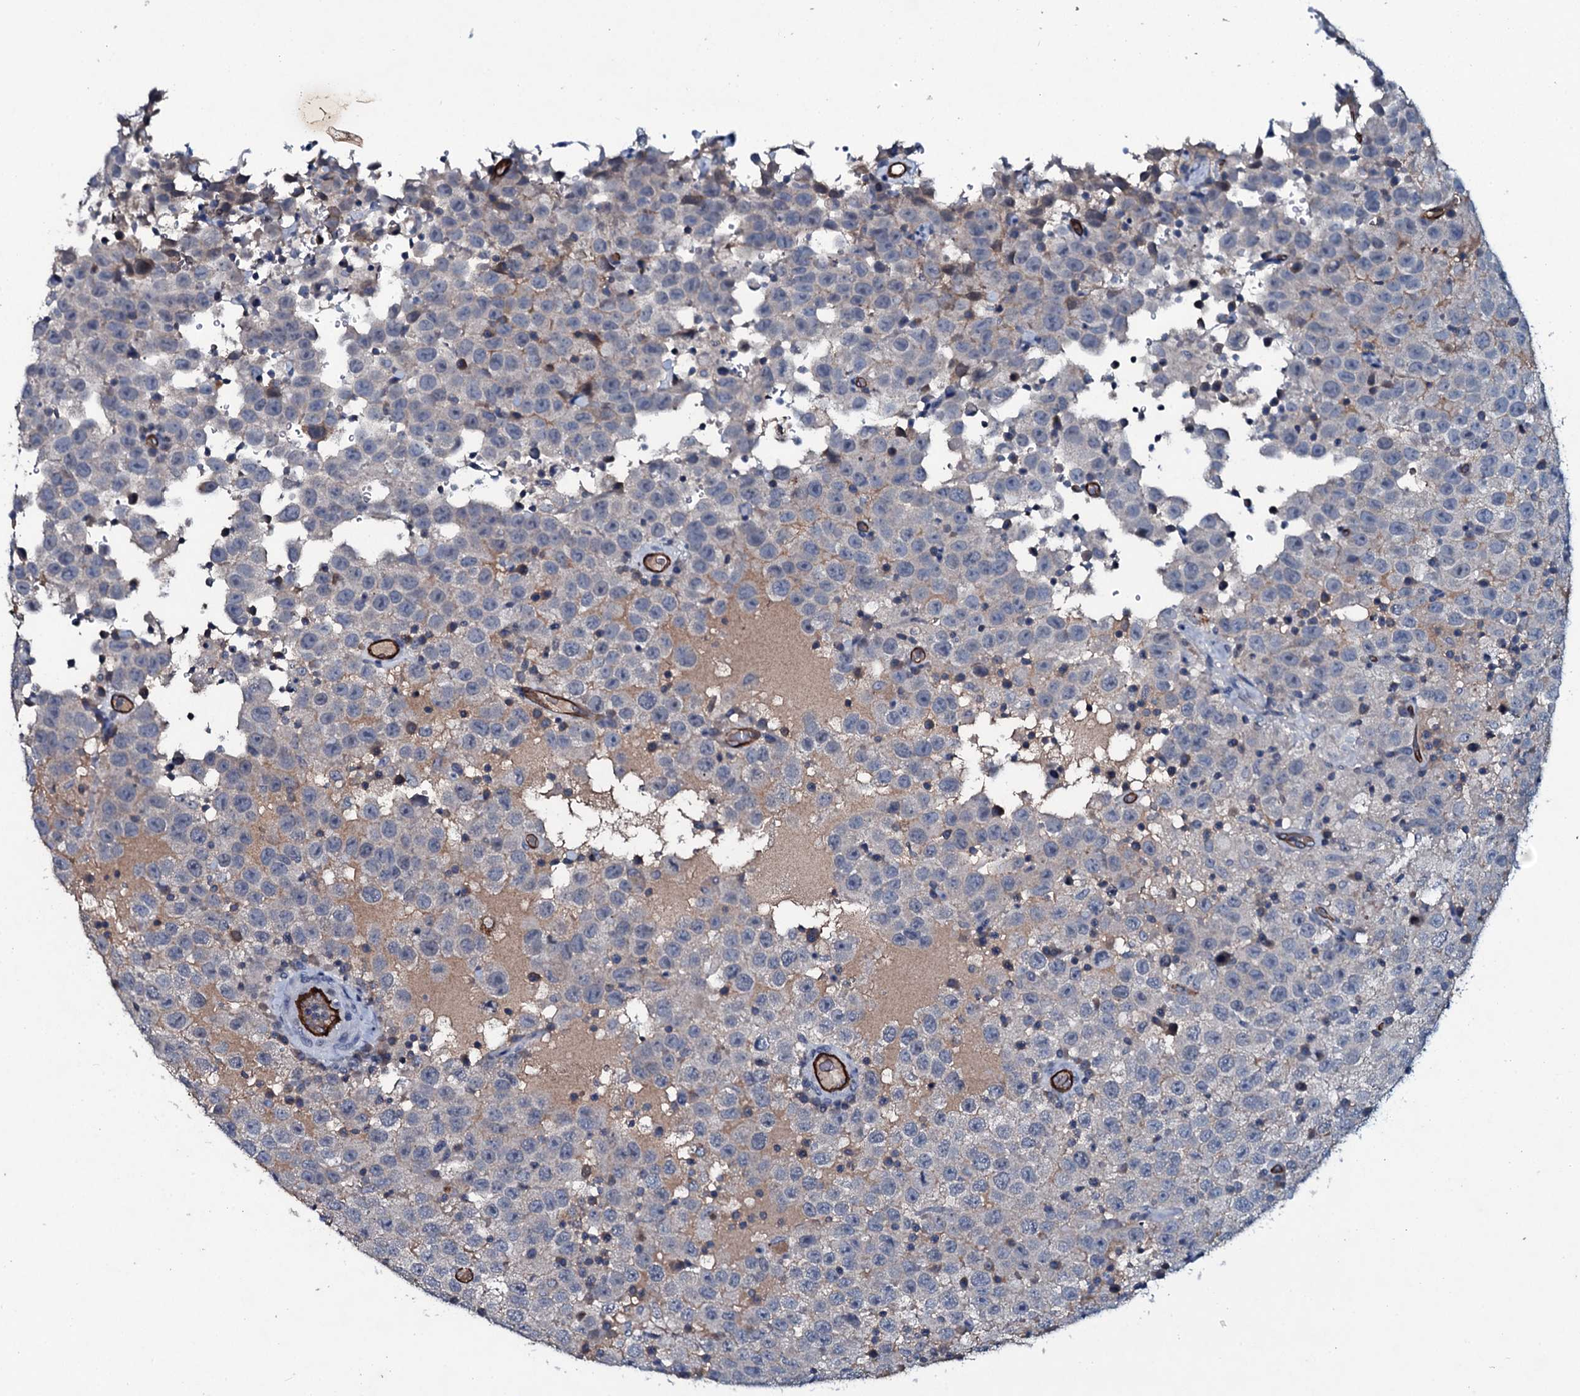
{"staining": {"intensity": "negative", "quantity": "none", "location": "none"}, "tissue": "testis cancer", "cell_type": "Tumor cells", "image_type": "cancer", "snomed": [{"axis": "morphology", "description": "Seminoma, NOS"}, {"axis": "topography", "description": "Testis"}], "caption": "High power microscopy photomicrograph of an IHC photomicrograph of seminoma (testis), revealing no significant staining in tumor cells. (Stains: DAB (3,3'-diaminobenzidine) IHC with hematoxylin counter stain, Microscopy: brightfield microscopy at high magnification).", "gene": "CLEC14A", "patient": {"sex": "male", "age": 41}}